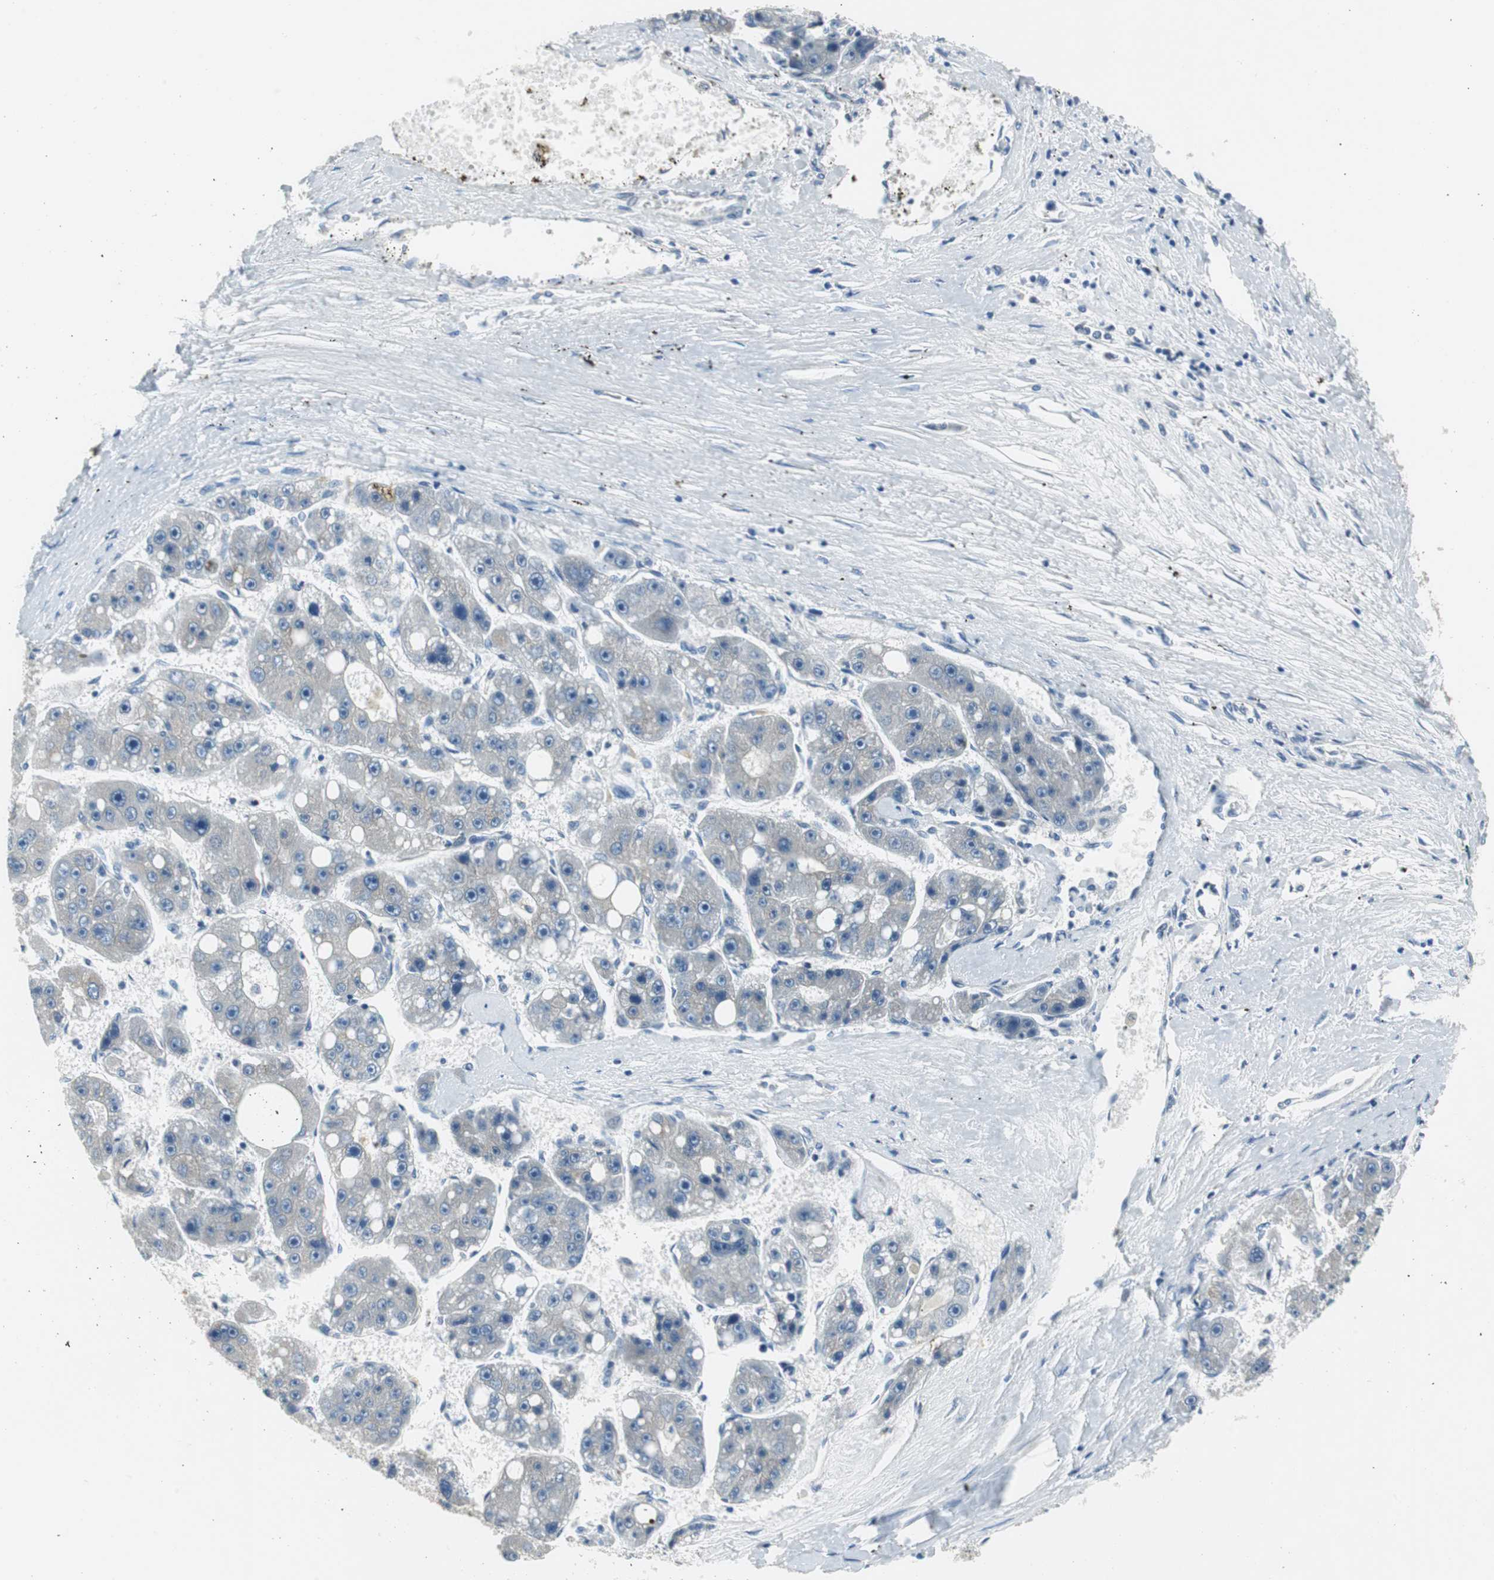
{"staining": {"intensity": "negative", "quantity": "none", "location": "none"}, "tissue": "liver cancer", "cell_type": "Tumor cells", "image_type": "cancer", "snomed": [{"axis": "morphology", "description": "Carcinoma, Hepatocellular, NOS"}, {"axis": "topography", "description": "Liver"}], "caption": "The image shows no significant staining in tumor cells of liver cancer.", "gene": "PLAA", "patient": {"sex": "female", "age": 61}}